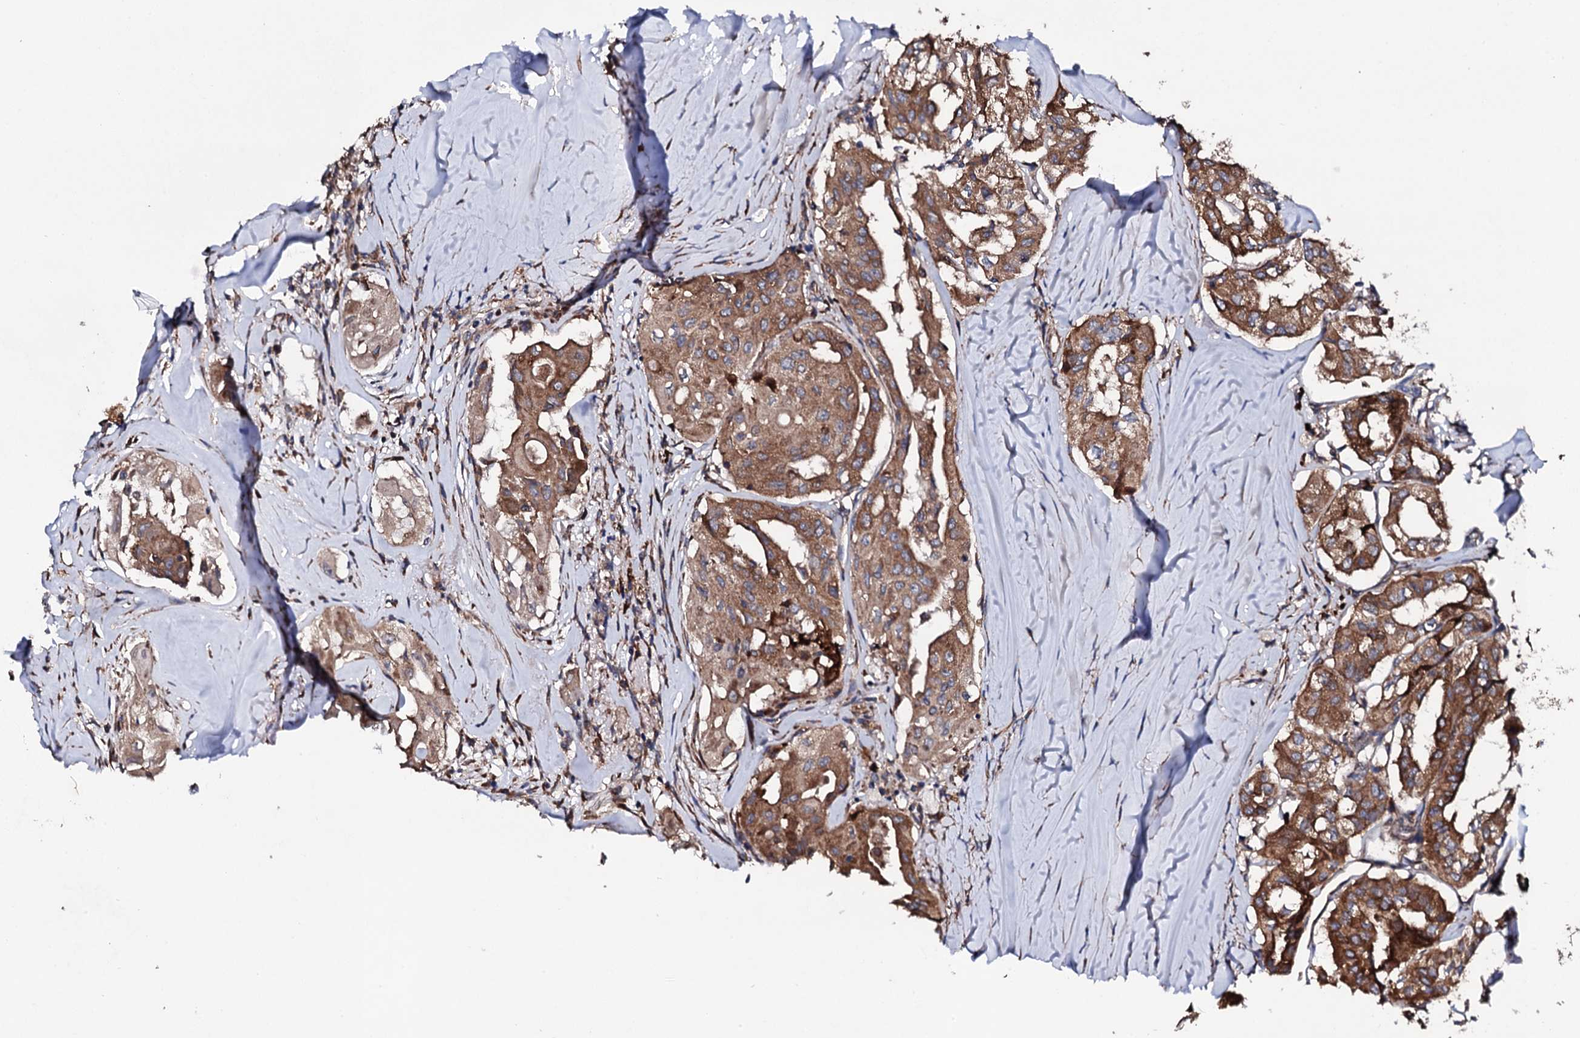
{"staining": {"intensity": "strong", "quantity": ">75%", "location": "cytoplasmic/membranous"}, "tissue": "thyroid cancer", "cell_type": "Tumor cells", "image_type": "cancer", "snomed": [{"axis": "morphology", "description": "Papillary adenocarcinoma, NOS"}, {"axis": "topography", "description": "Thyroid gland"}], "caption": "Protein expression analysis of papillary adenocarcinoma (thyroid) shows strong cytoplasmic/membranous positivity in about >75% of tumor cells.", "gene": "LIPT2", "patient": {"sex": "female", "age": 59}}